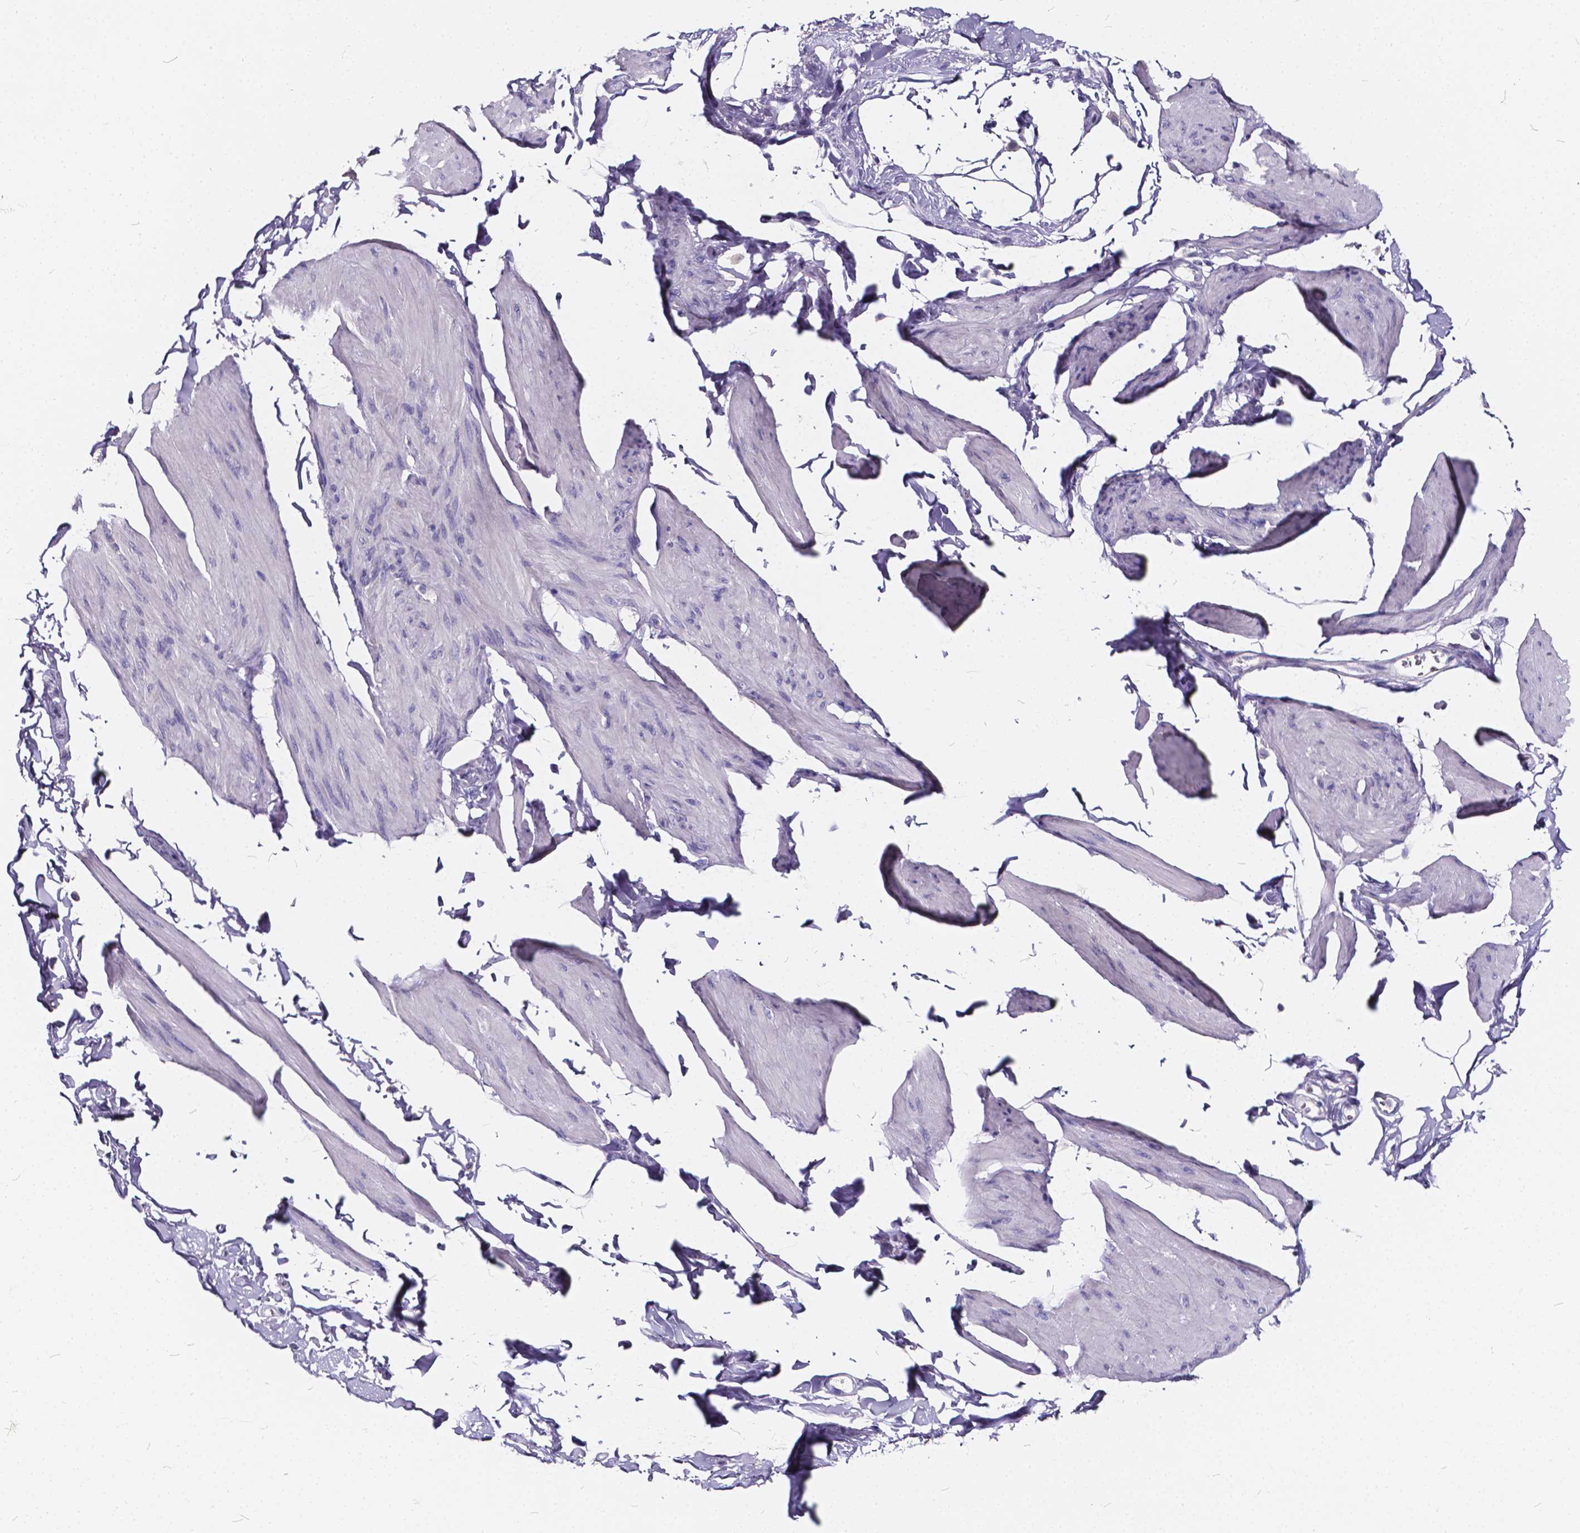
{"staining": {"intensity": "negative", "quantity": "none", "location": "none"}, "tissue": "smooth muscle", "cell_type": "Smooth muscle cells", "image_type": "normal", "snomed": [{"axis": "morphology", "description": "Normal tissue, NOS"}, {"axis": "topography", "description": "Adipose tissue"}, {"axis": "topography", "description": "Smooth muscle"}, {"axis": "topography", "description": "Peripheral nerve tissue"}], "caption": "The immunohistochemistry image has no significant expression in smooth muscle cells of smooth muscle. (Immunohistochemistry (ihc), brightfield microscopy, high magnification).", "gene": "SPEF2", "patient": {"sex": "male", "age": 83}}